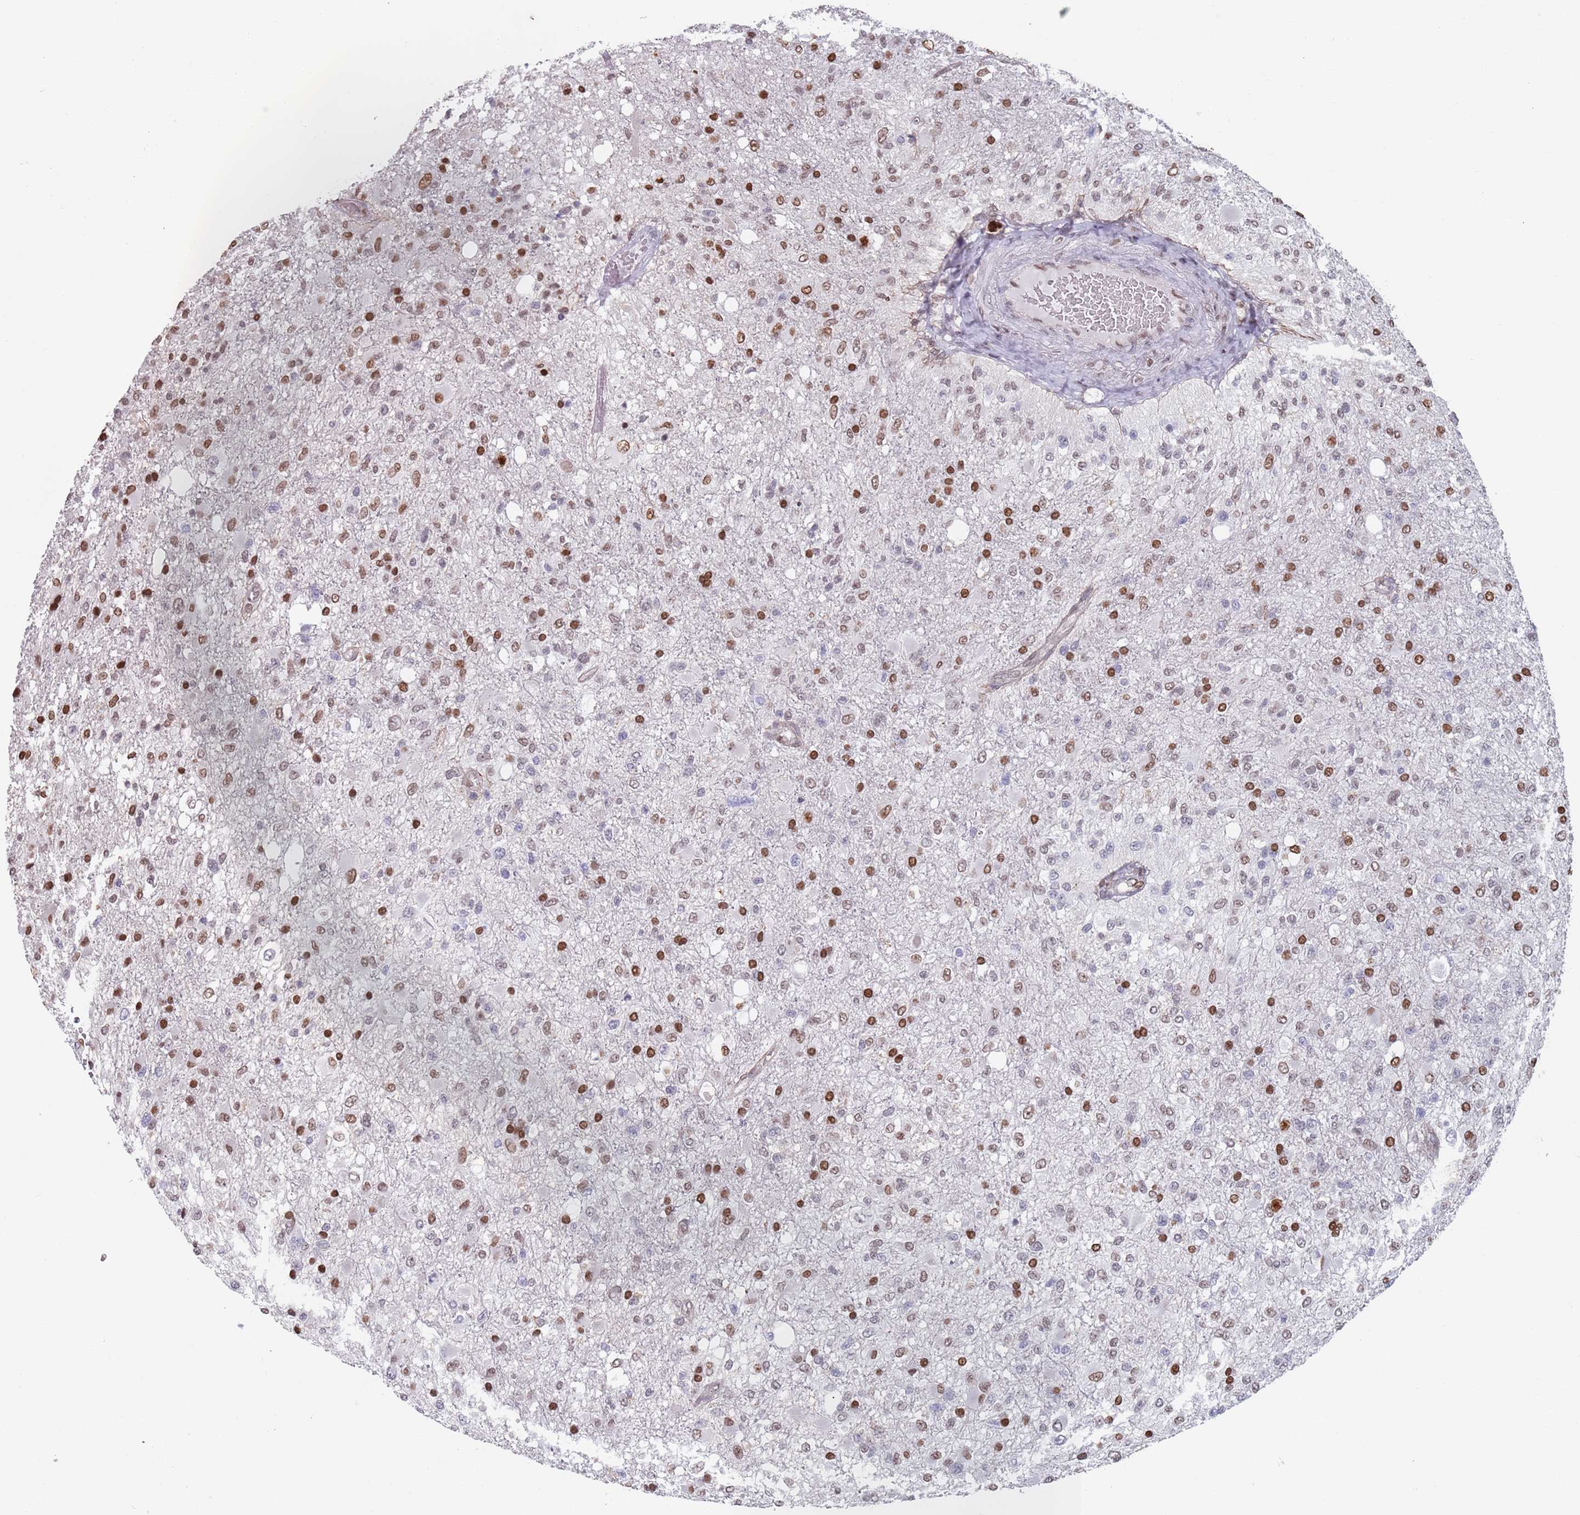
{"staining": {"intensity": "moderate", "quantity": "25%-75%", "location": "nuclear"}, "tissue": "glioma", "cell_type": "Tumor cells", "image_type": "cancer", "snomed": [{"axis": "morphology", "description": "Glioma, malignant, High grade"}, {"axis": "topography", "description": "Brain"}], "caption": "Protein staining of high-grade glioma (malignant) tissue reveals moderate nuclear expression in about 25%-75% of tumor cells.", "gene": "MFSD12", "patient": {"sex": "female", "age": 74}}